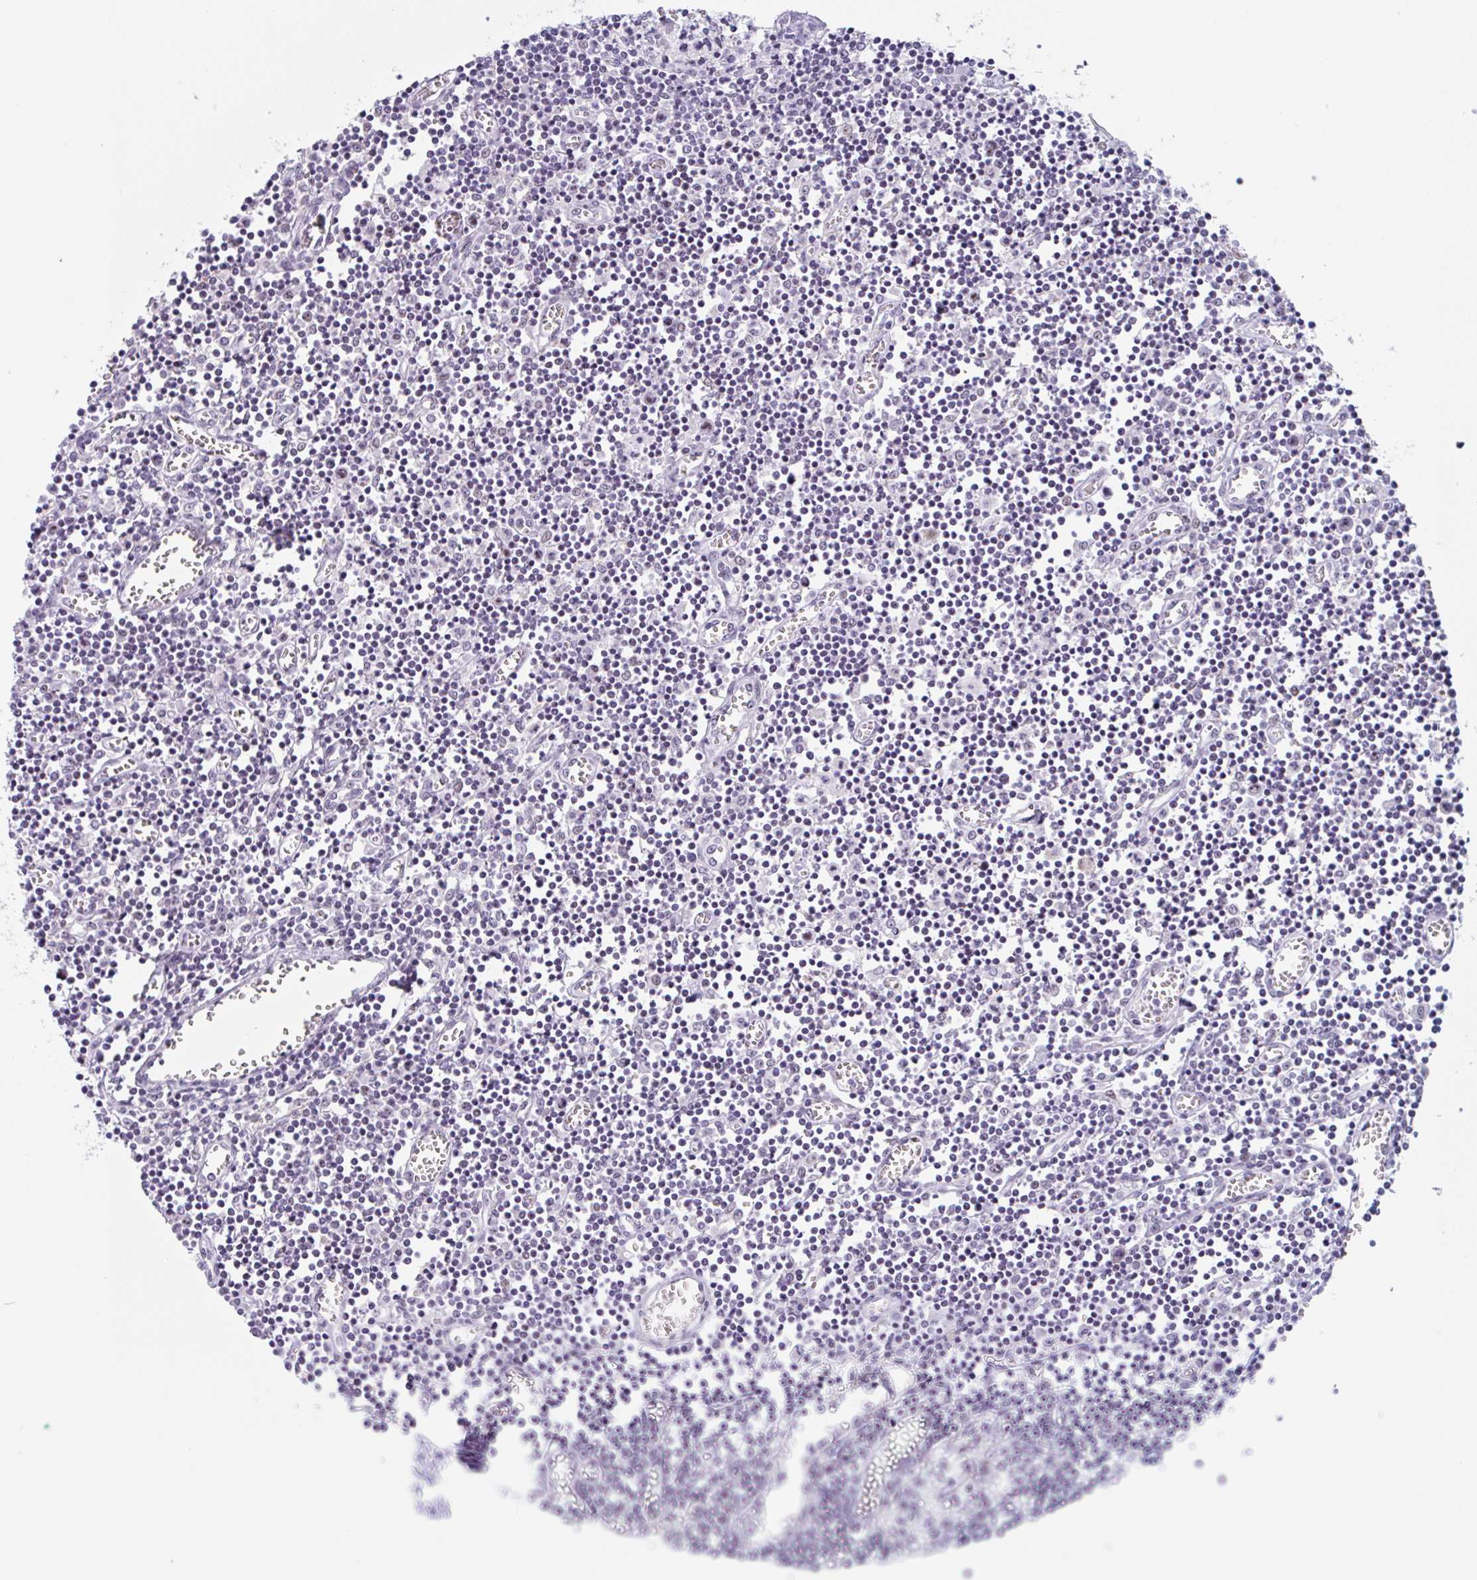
{"staining": {"intensity": "moderate", "quantity": "<25%", "location": "nuclear"}, "tissue": "lymph node", "cell_type": "Germinal center cells", "image_type": "normal", "snomed": [{"axis": "morphology", "description": "Normal tissue, NOS"}, {"axis": "topography", "description": "Lymph node"}], "caption": "This is a histology image of immunohistochemistry (IHC) staining of benign lymph node, which shows moderate positivity in the nuclear of germinal center cells.", "gene": "LENG9", "patient": {"sex": "male", "age": 66}}